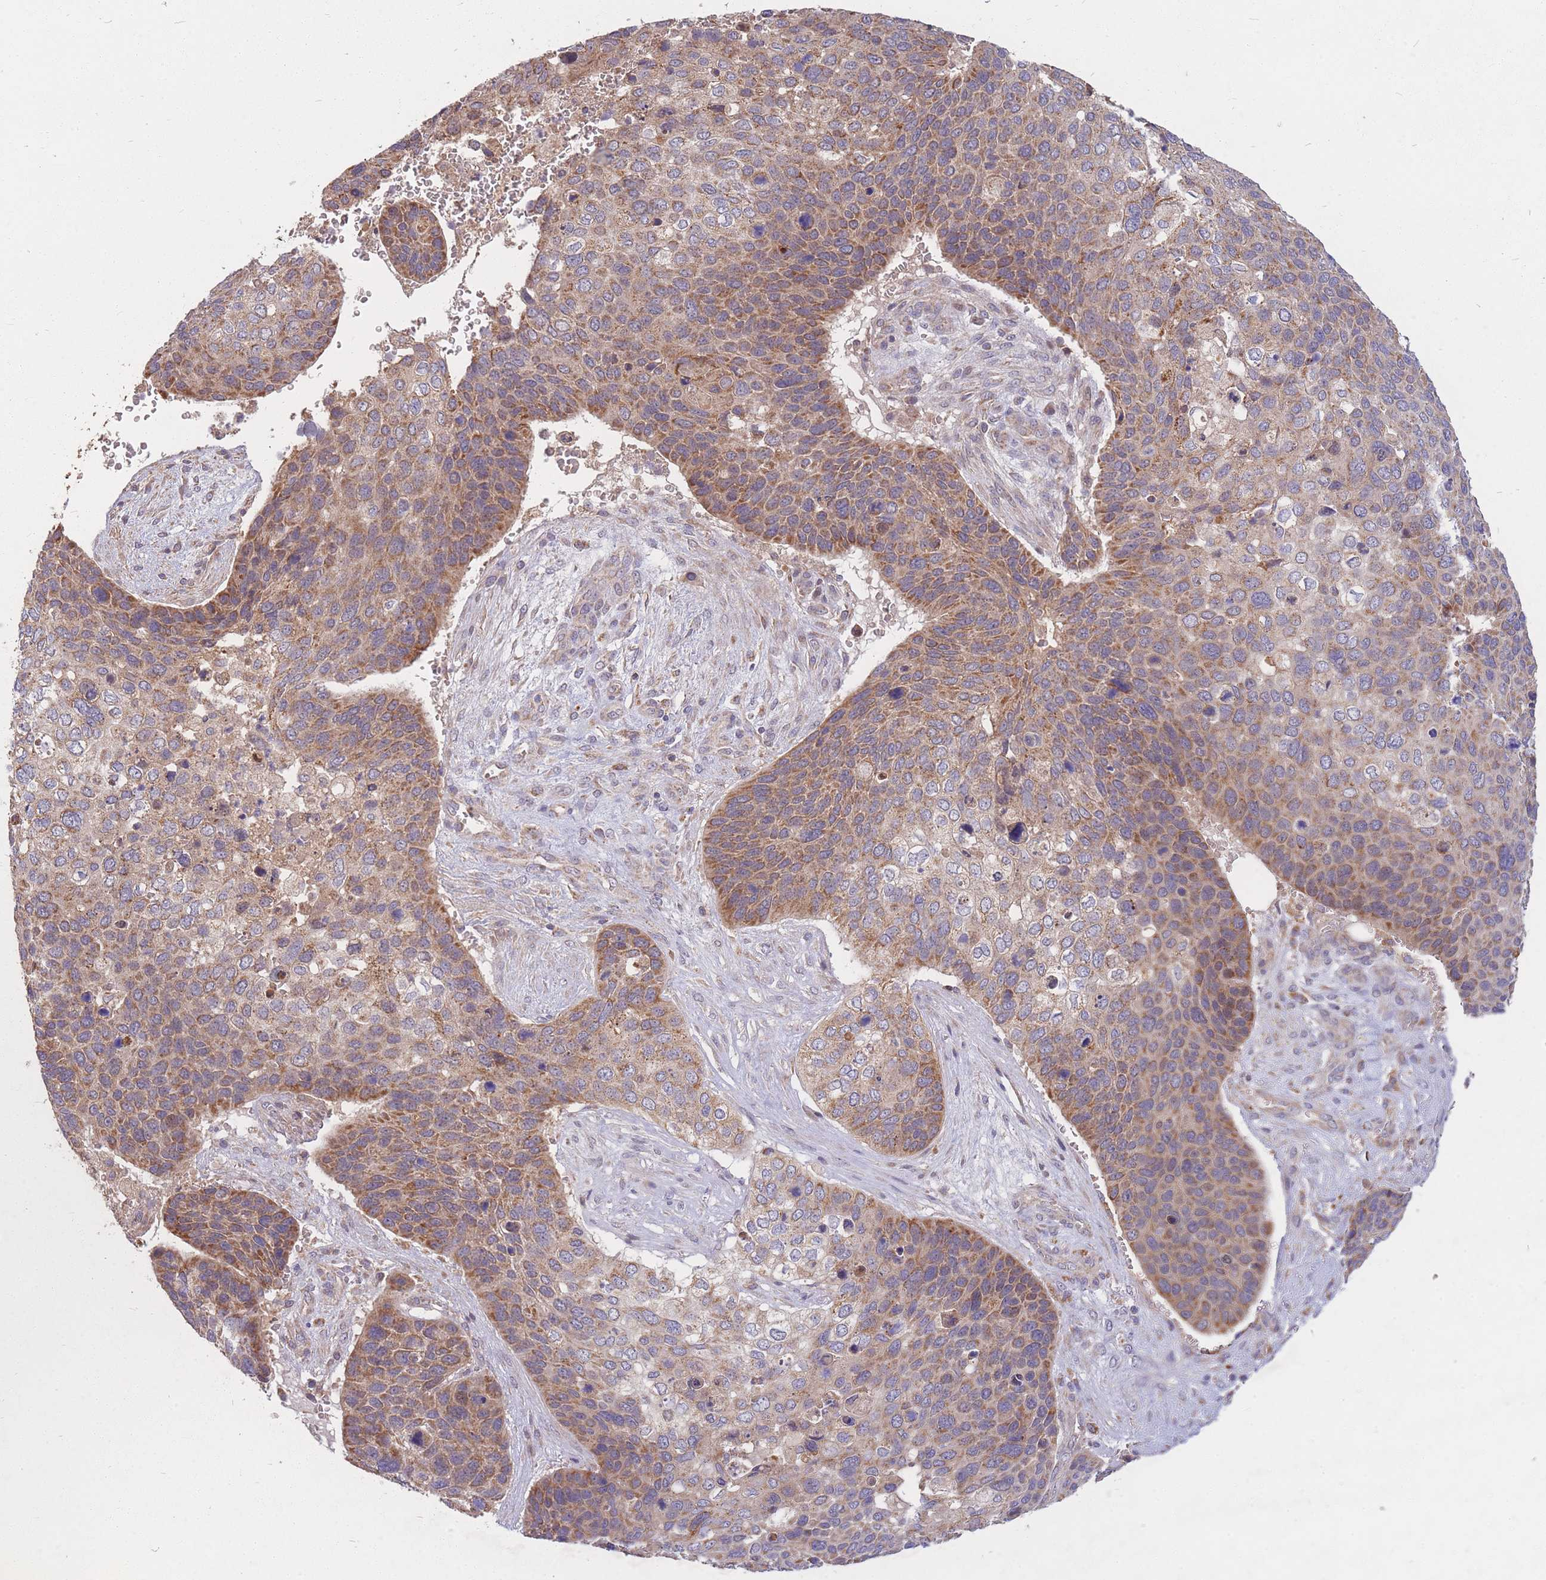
{"staining": {"intensity": "moderate", "quantity": ">75%", "location": "cytoplasmic/membranous"}, "tissue": "skin cancer", "cell_type": "Tumor cells", "image_type": "cancer", "snomed": [{"axis": "morphology", "description": "Basal cell carcinoma"}, {"axis": "topography", "description": "Skin"}], "caption": "Immunohistochemistry of skin cancer demonstrates medium levels of moderate cytoplasmic/membranous positivity in about >75% of tumor cells. The staining was performed using DAB to visualize the protein expression in brown, while the nuclei were stained in blue with hematoxylin (Magnification: 20x).", "gene": "PTPMT1", "patient": {"sex": "female", "age": 74}}